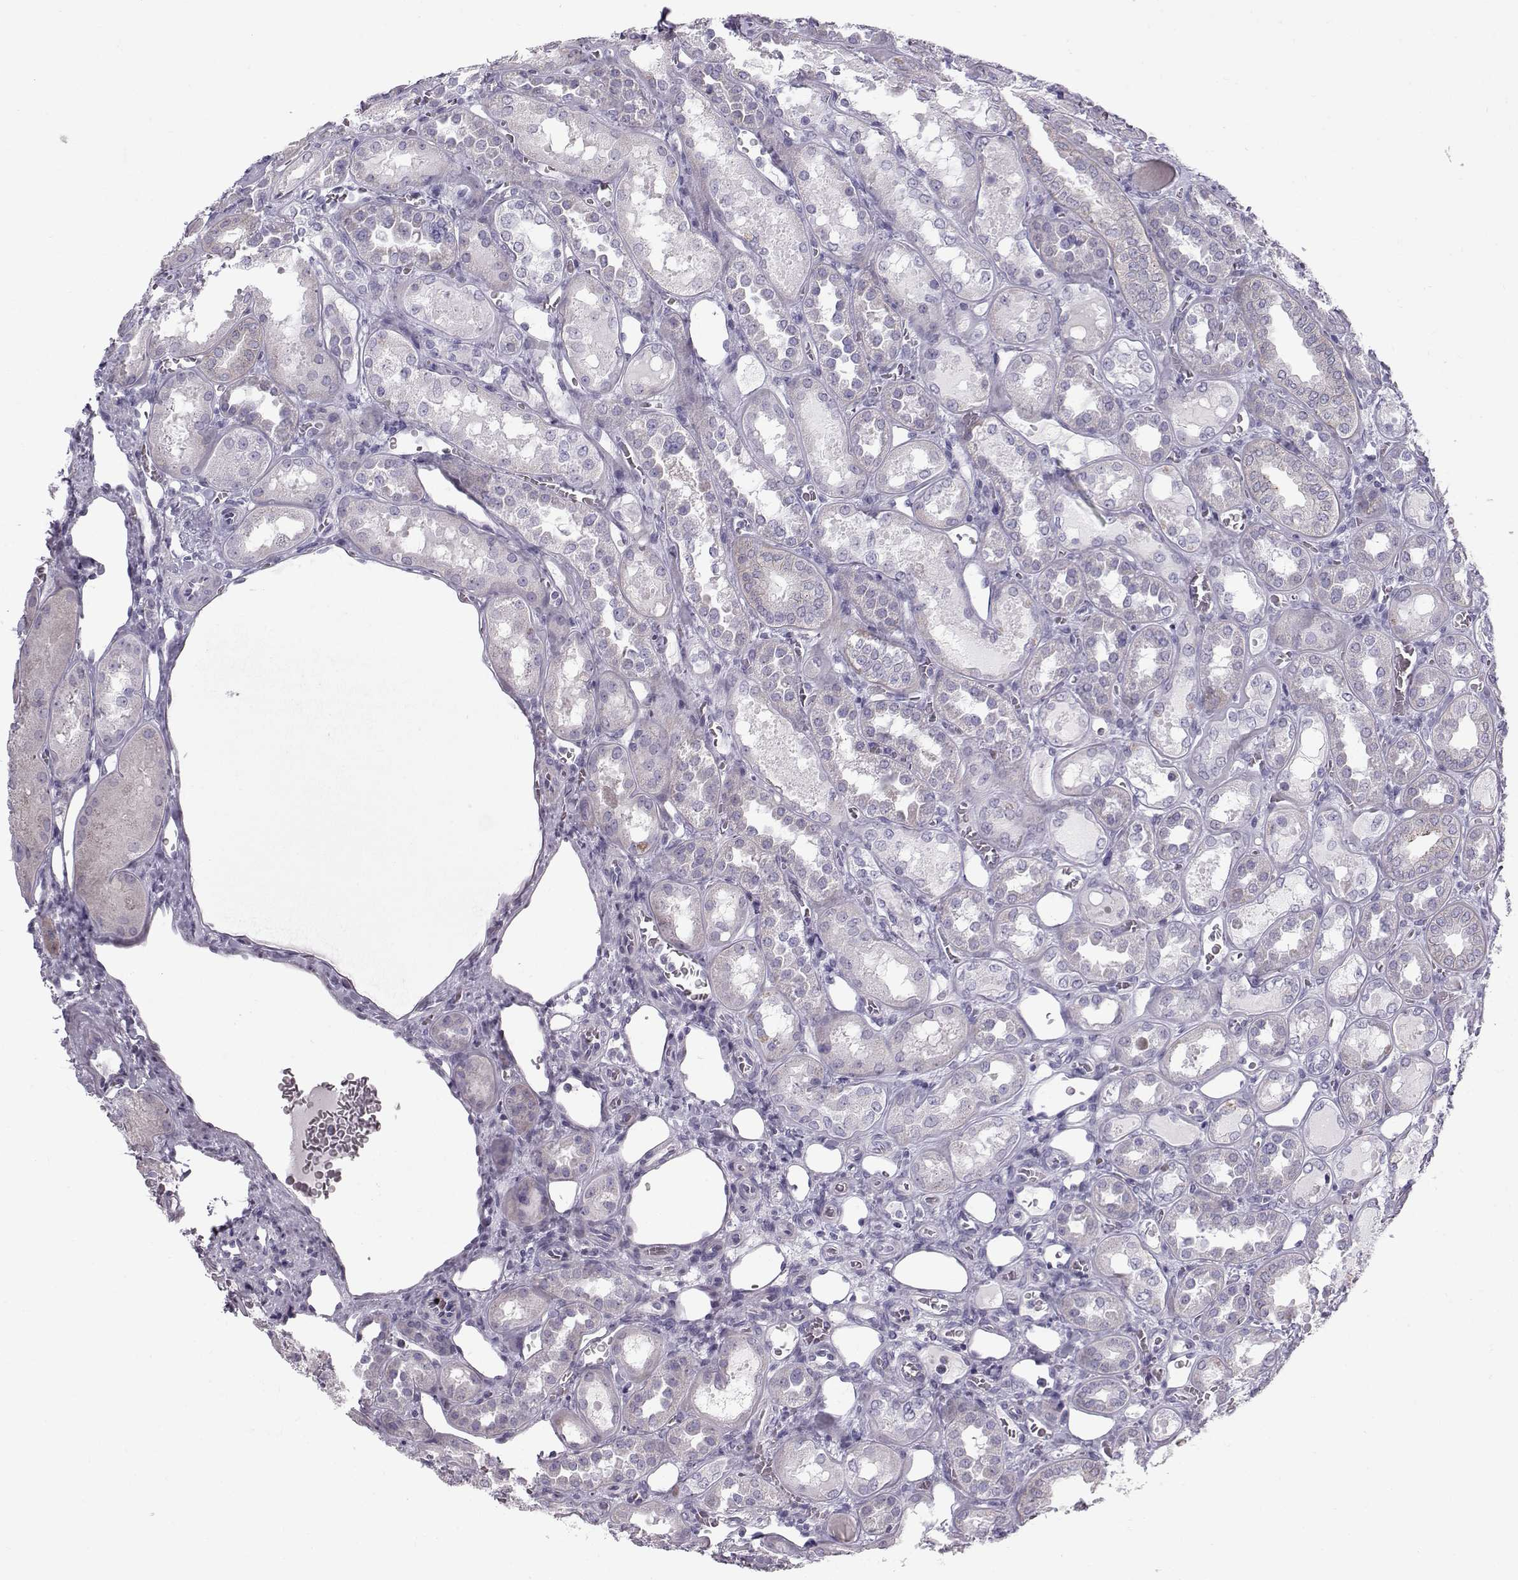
{"staining": {"intensity": "negative", "quantity": "none", "location": "none"}, "tissue": "kidney", "cell_type": "Cells in glomeruli", "image_type": "normal", "snomed": [{"axis": "morphology", "description": "Normal tissue, NOS"}, {"axis": "topography", "description": "Kidney"}], "caption": "This image is of unremarkable kidney stained with immunohistochemistry to label a protein in brown with the nuclei are counter-stained blue. There is no staining in cells in glomeruli. Brightfield microscopy of immunohistochemistry (IHC) stained with DAB (3,3'-diaminobenzidine) (brown) and hematoxylin (blue), captured at high magnification.", "gene": "DMRT3", "patient": {"sex": "male", "age": 73}}